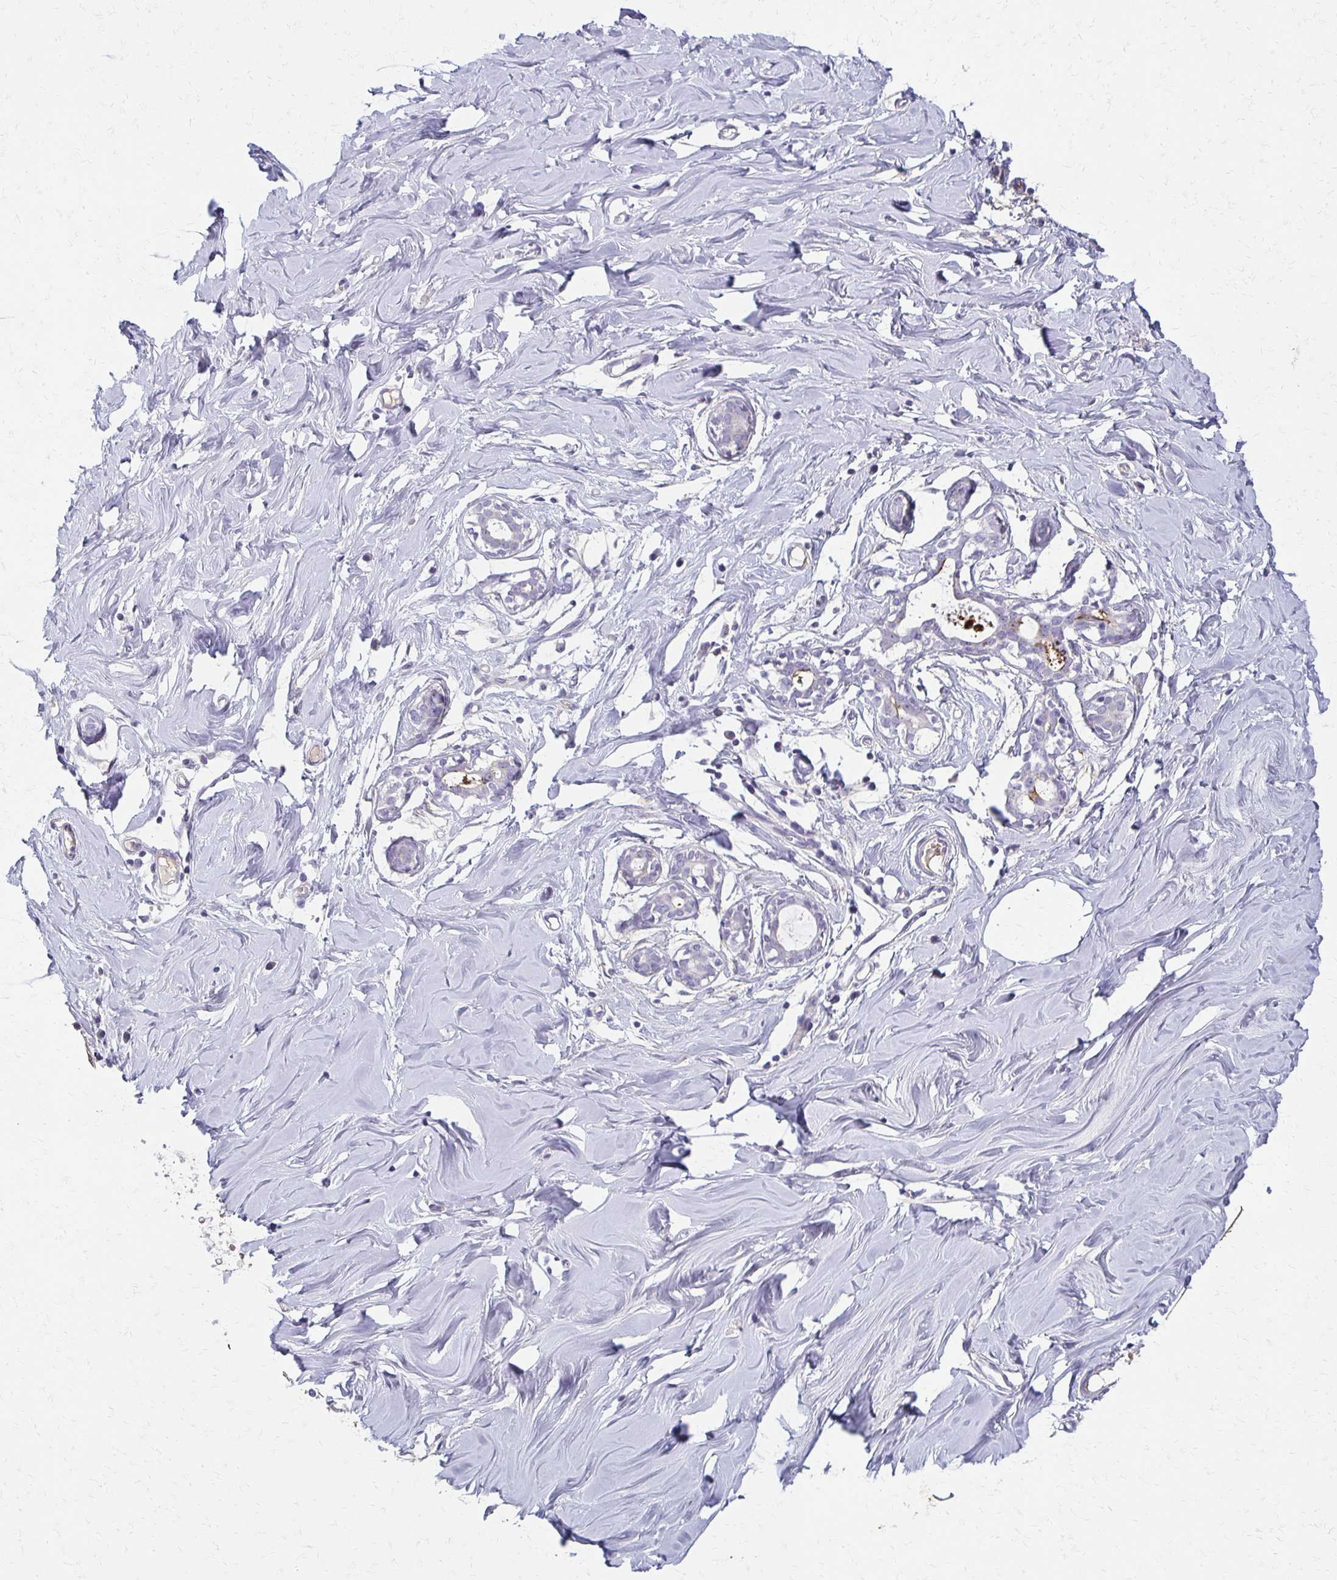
{"staining": {"intensity": "negative", "quantity": "none", "location": "none"}, "tissue": "breast", "cell_type": "Adipocytes", "image_type": "normal", "snomed": [{"axis": "morphology", "description": "Normal tissue, NOS"}, {"axis": "topography", "description": "Breast"}], "caption": "An IHC image of normal breast is shown. There is no staining in adipocytes of breast. (DAB immunohistochemistry visualized using brightfield microscopy, high magnification).", "gene": "BBS12", "patient": {"sex": "female", "age": 27}}